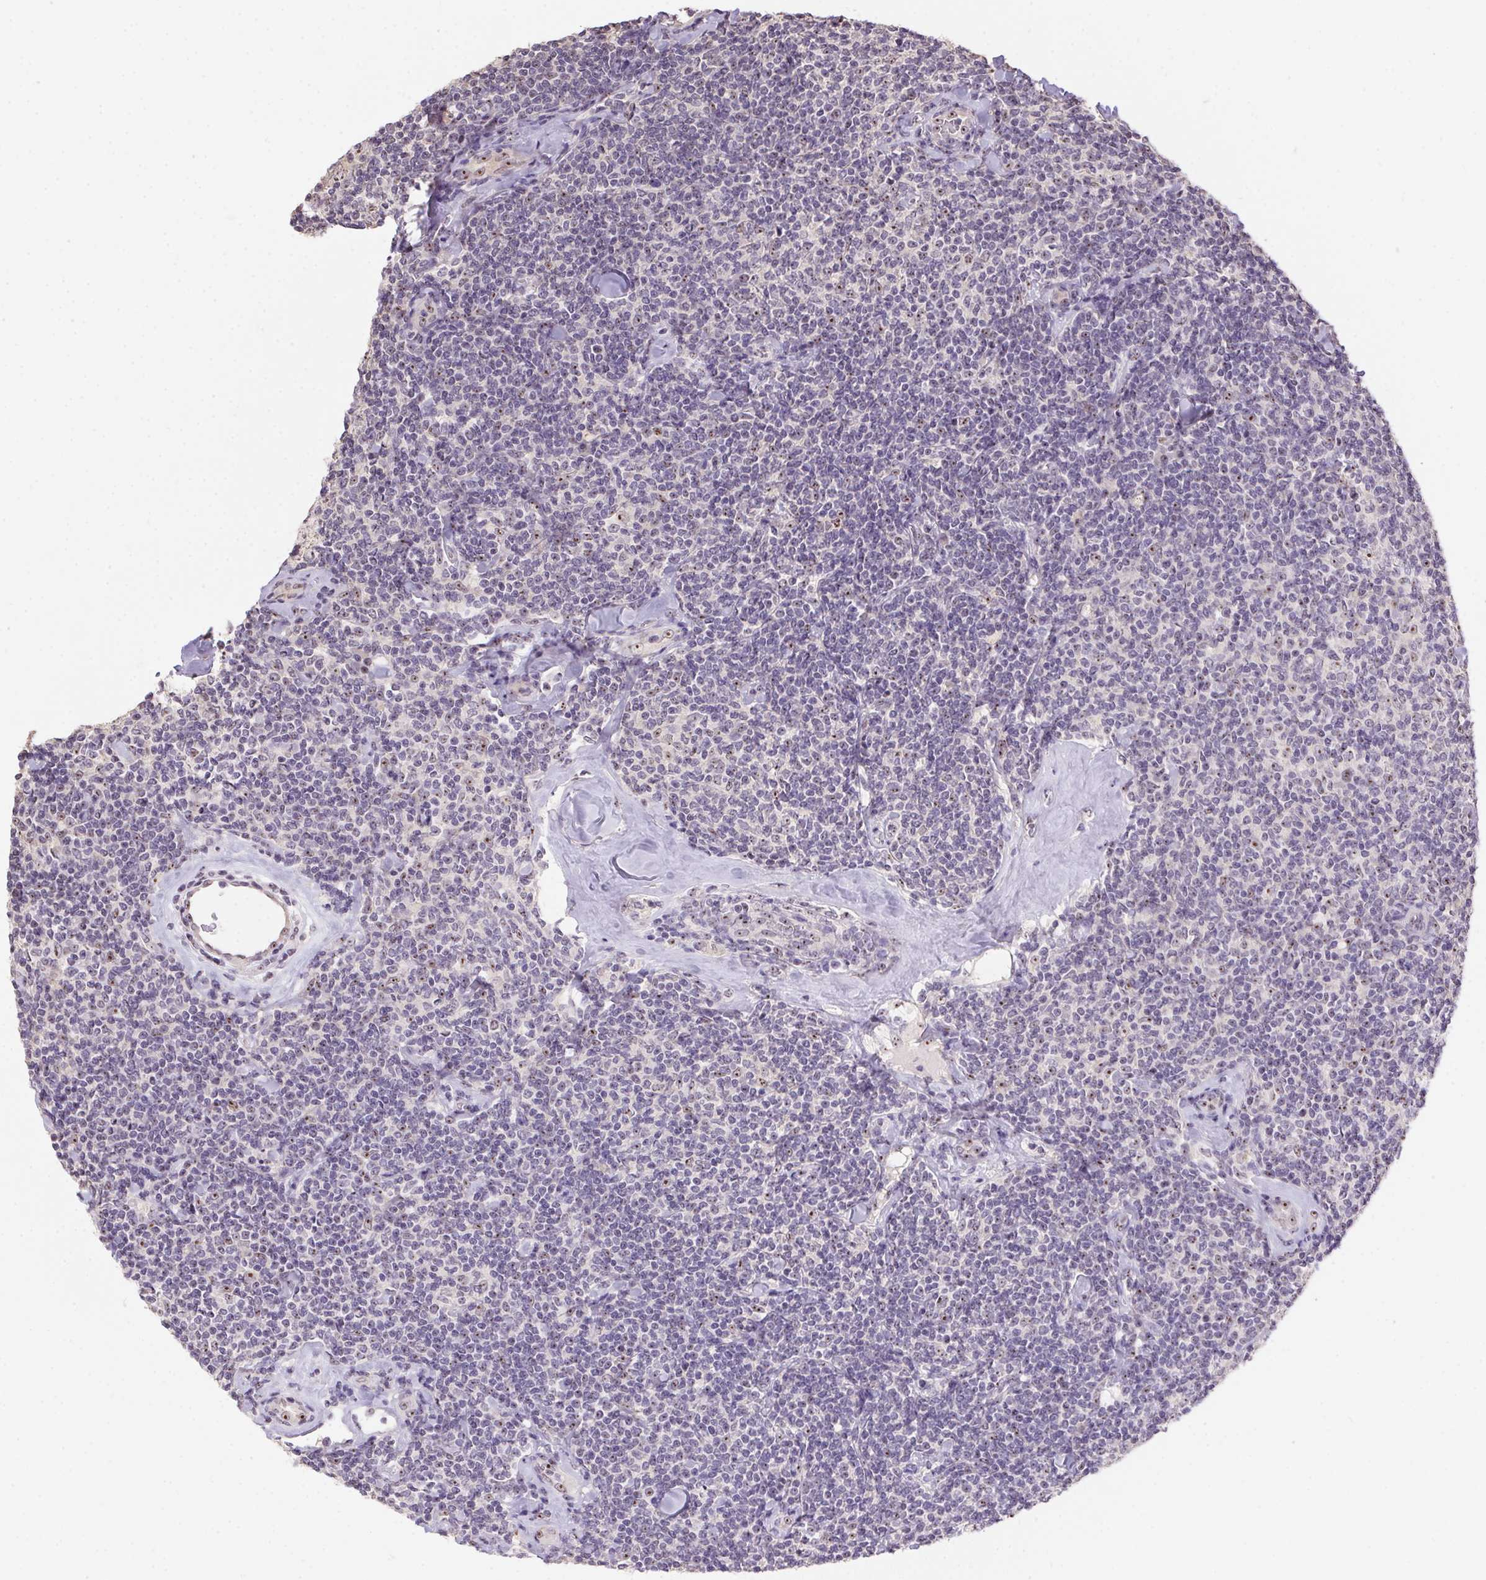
{"staining": {"intensity": "negative", "quantity": "none", "location": "none"}, "tissue": "lymphoma", "cell_type": "Tumor cells", "image_type": "cancer", "snomed": [{"axis": "morphology", "description": "Malignant lymphoma, non-Hodgkin's type, Low grade"}, {"axis": "topography", "description": "Lymph node"}], "caption": "The IHC micrograph has no significant staining in tumor cells of lymphoma tissue. (Brightfield microscopy of DAB immunohistochemistry at high magnification).", "gene": "BATF2", "patient": {"sex": "female", "age": 56}}